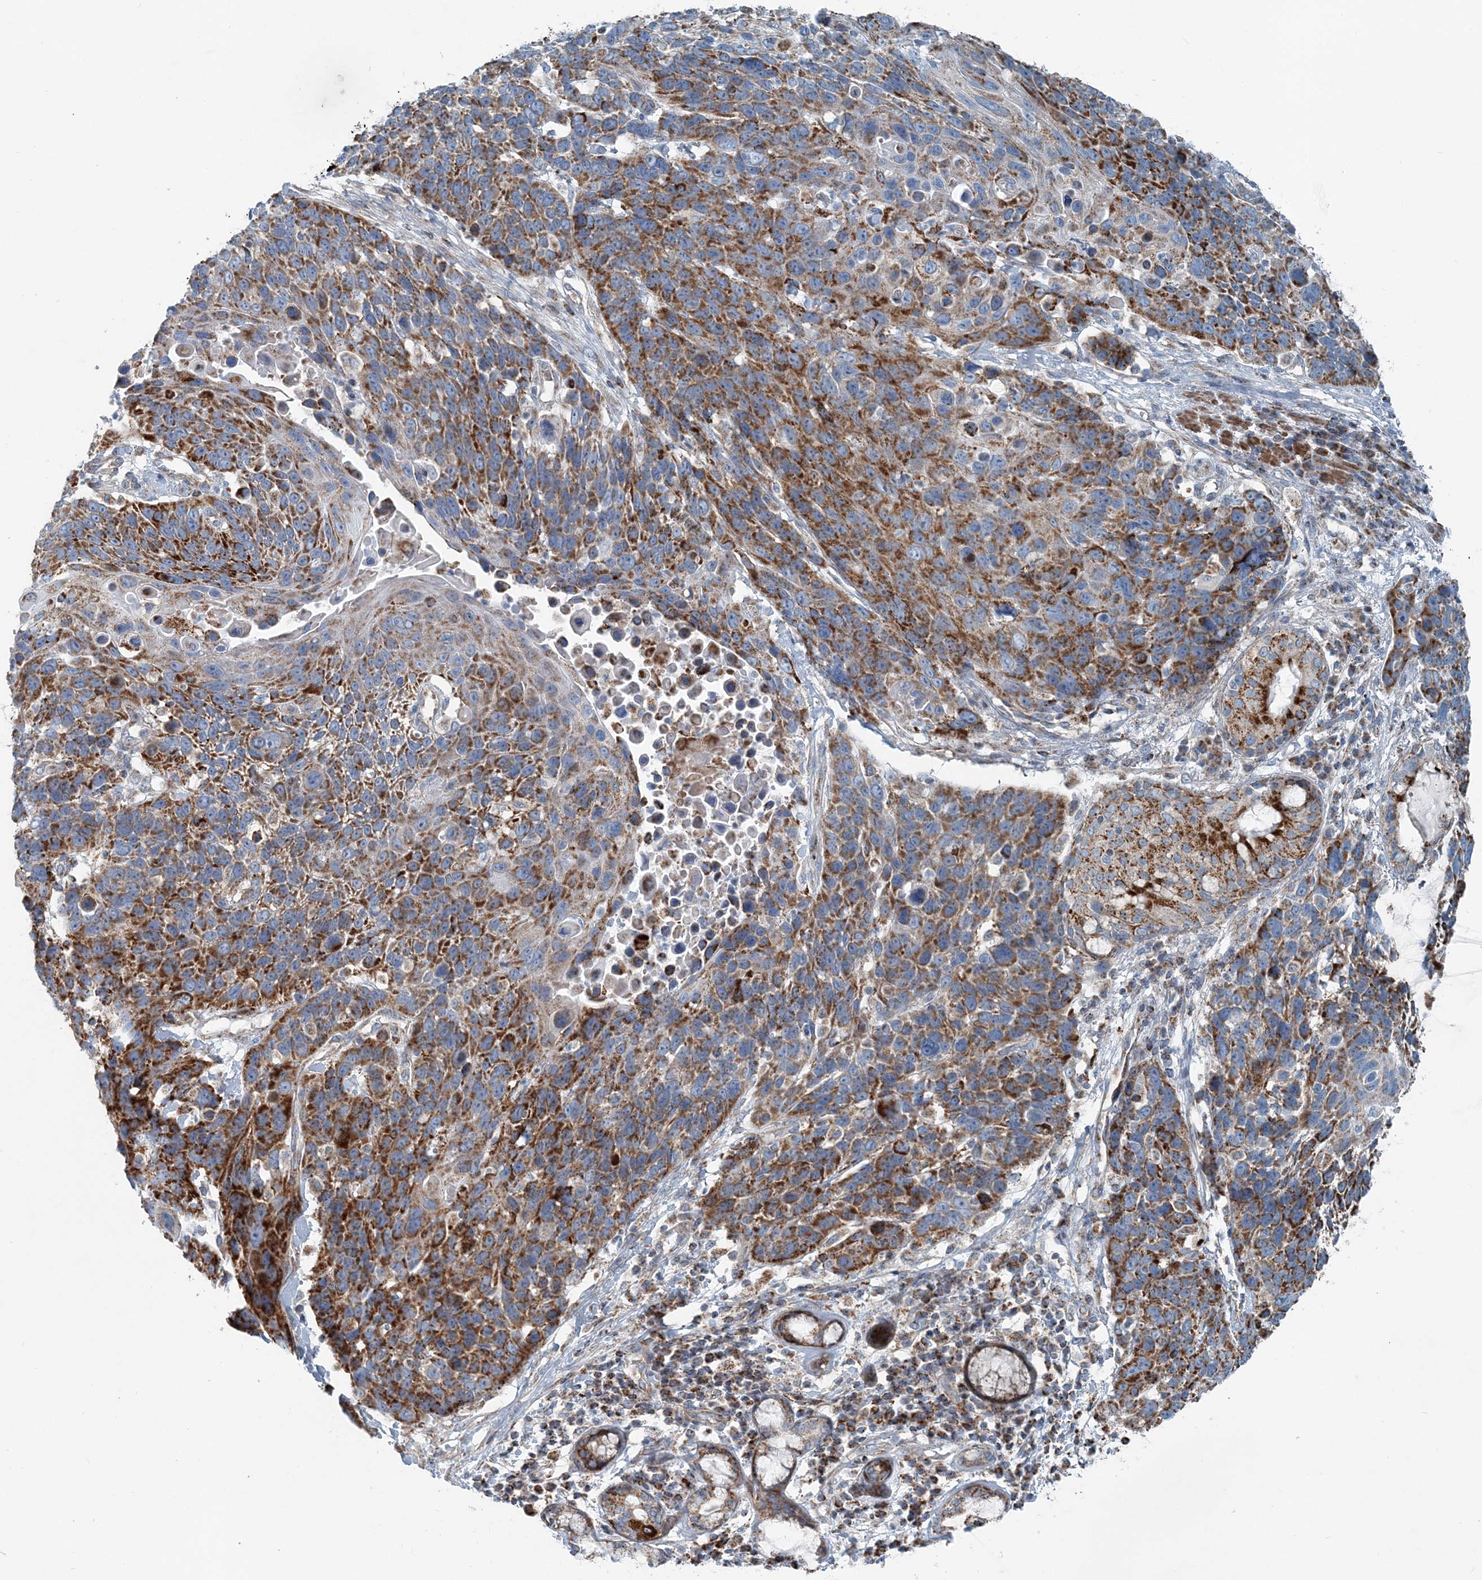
{"staining": {"intensity": "strong", "quantity": ">75%", "location": "cytoplasmic/membranous"}, "tissue": "lung cancer", "cell_type": "Tumor cells", "image_type": "cancer", "snomed": [{"axis": "morphology", "description": "Squamous cell carcinoma, NOS"}, {"axis": "topography", "description": "Lung"}], "caption": "High-power microscopy captured an immunohistochemistry image of lung squamous cell carcinoma, revealing strong cytoplasmic/membranous staining in approximately >75% of tumor cells.", "gene": "INTU", "patient": {"sex": "male", "age": 66}}